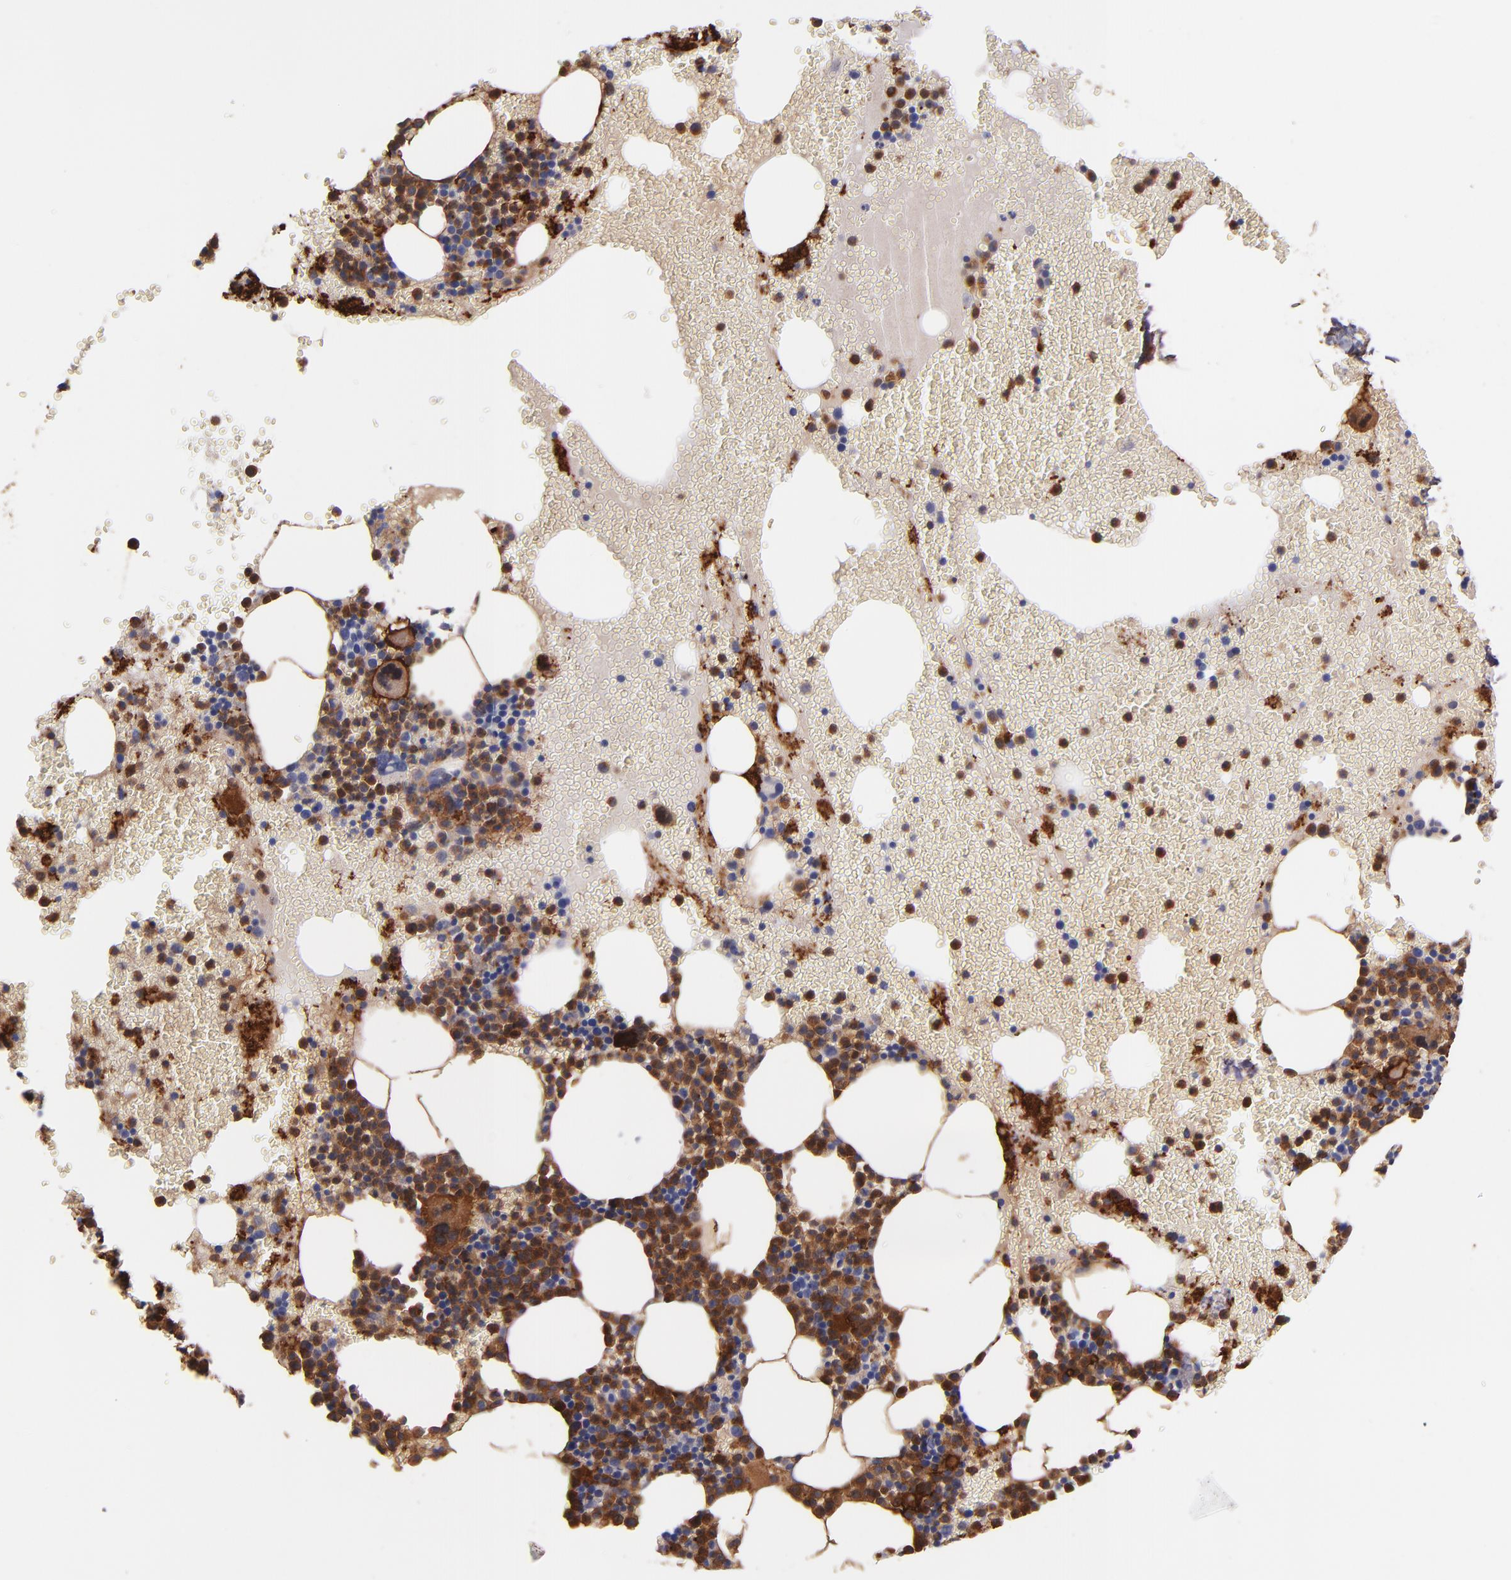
{"staining": {"intensity": "strong", "quantity": "25%-75%", "location": "cytoplasmic/membranous"}, "tissue": "bone marrow", "cell_type": "Hematopoietic cells", "image_type": "normal", "snomed": [{"axis": "morphology", "description": "Normal tissue, NOS"}, {"axis": "topography", "description": "Bone marrow"}], "caption": "Bone marrow was stained to show a protein in brown. There is high levels of strong cytoplasmic/membranous expression in about 25%-75% of hematopoietic cells. Nuclei are stained in blue.", "gene": "VCL", "patient": {"sex": "male", "age": 82}}